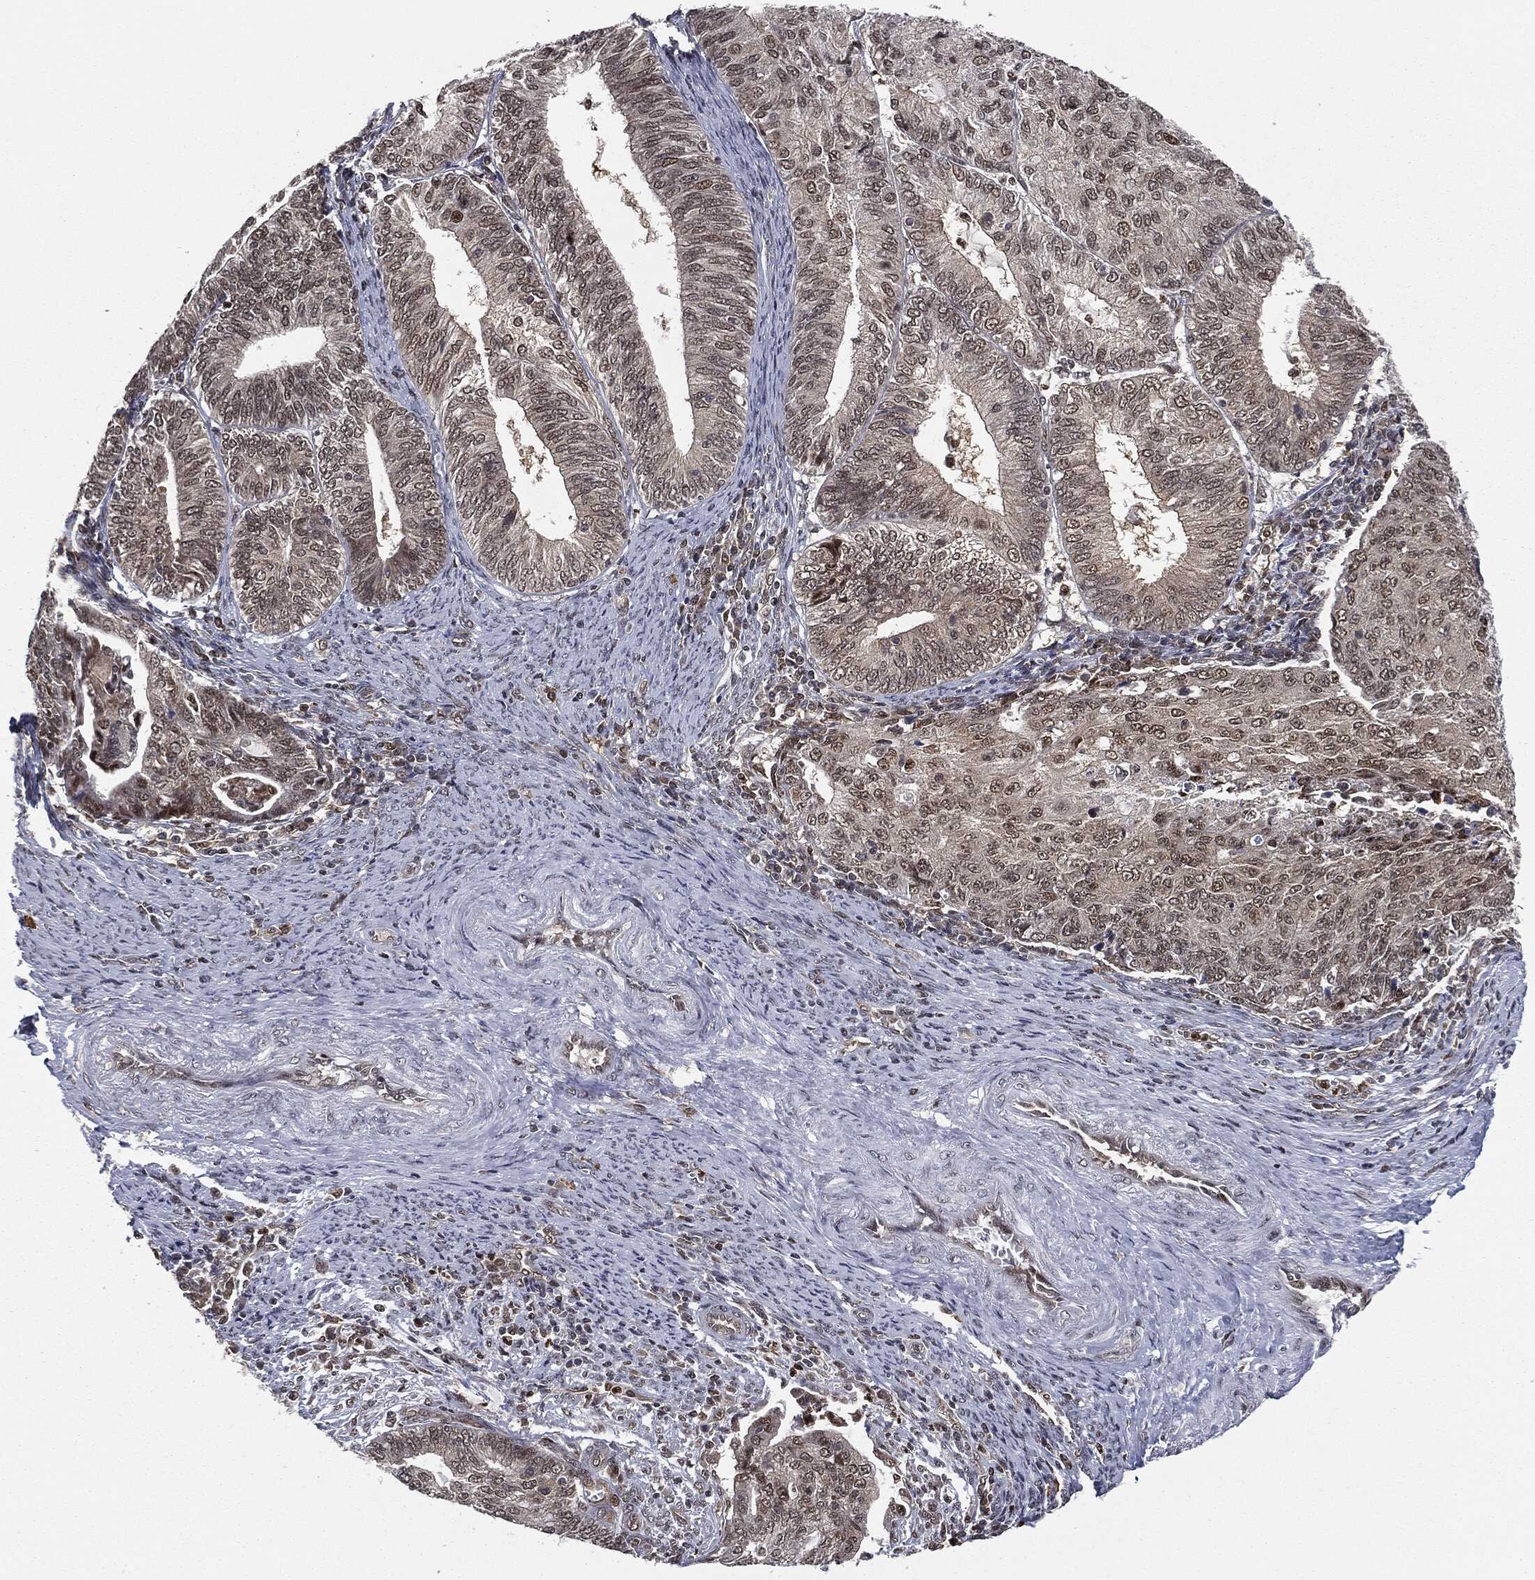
{"staining": {"intensity": "negative", "quantity": "none", "location": "none"}, "tissue": "endometrial cancer", "cell_type": "Tumor cells", "image_type": "cancer", "snomed": [{"axis": "morphology", "description": "Adenocarcinoma, NOS"}, {"axis": "topography", "description": "Endometrium"}], "caption": "Photomicrograph shows no protein staining in tumor cells of endometrial cancer tissue.", "gene": "TBC1D22A", "patient": {"sex": "female", "age": 82}}